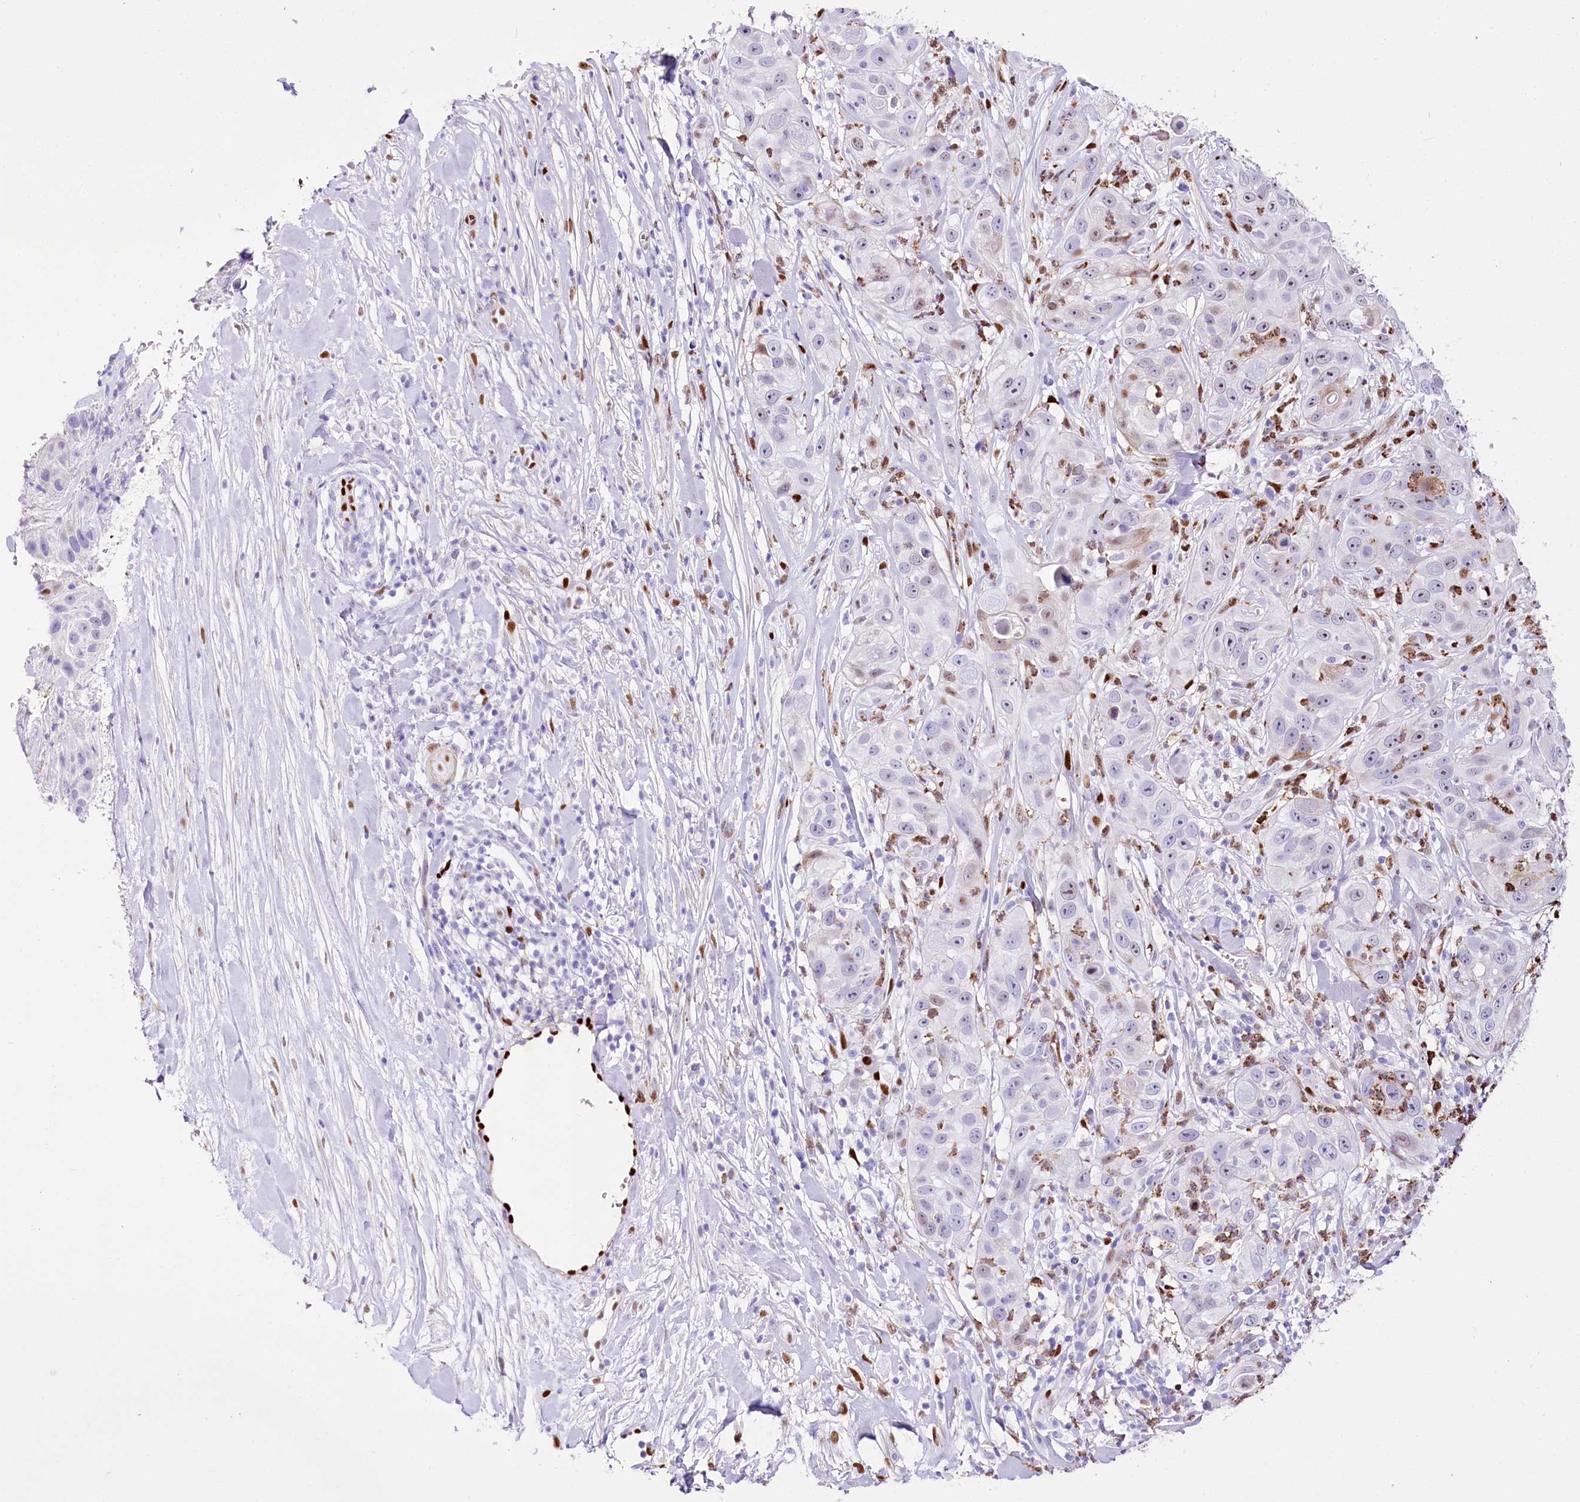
{"staining": {"intensity": "moderate", "quantity": "<25%", "location": "cytoplasmic/membranous,nuclear"}, "tissue": "skin cancer", "cell_type": "Tumor cells", "image_type": "cancer", "snomed": [{"axis": "morphology", "description": "Squamous cell carcinoma, NOS"}, {"axis": "topography", "description": "Skin"}], "caption": "Immunohistochemical staining of human skin cancer shows low levels of moderate cytoplasmic/membranous and nuclear positivity in about <25% of tumor cells.", "gene": "PTMS", "patient": {"sex": "female", "age": 44}}